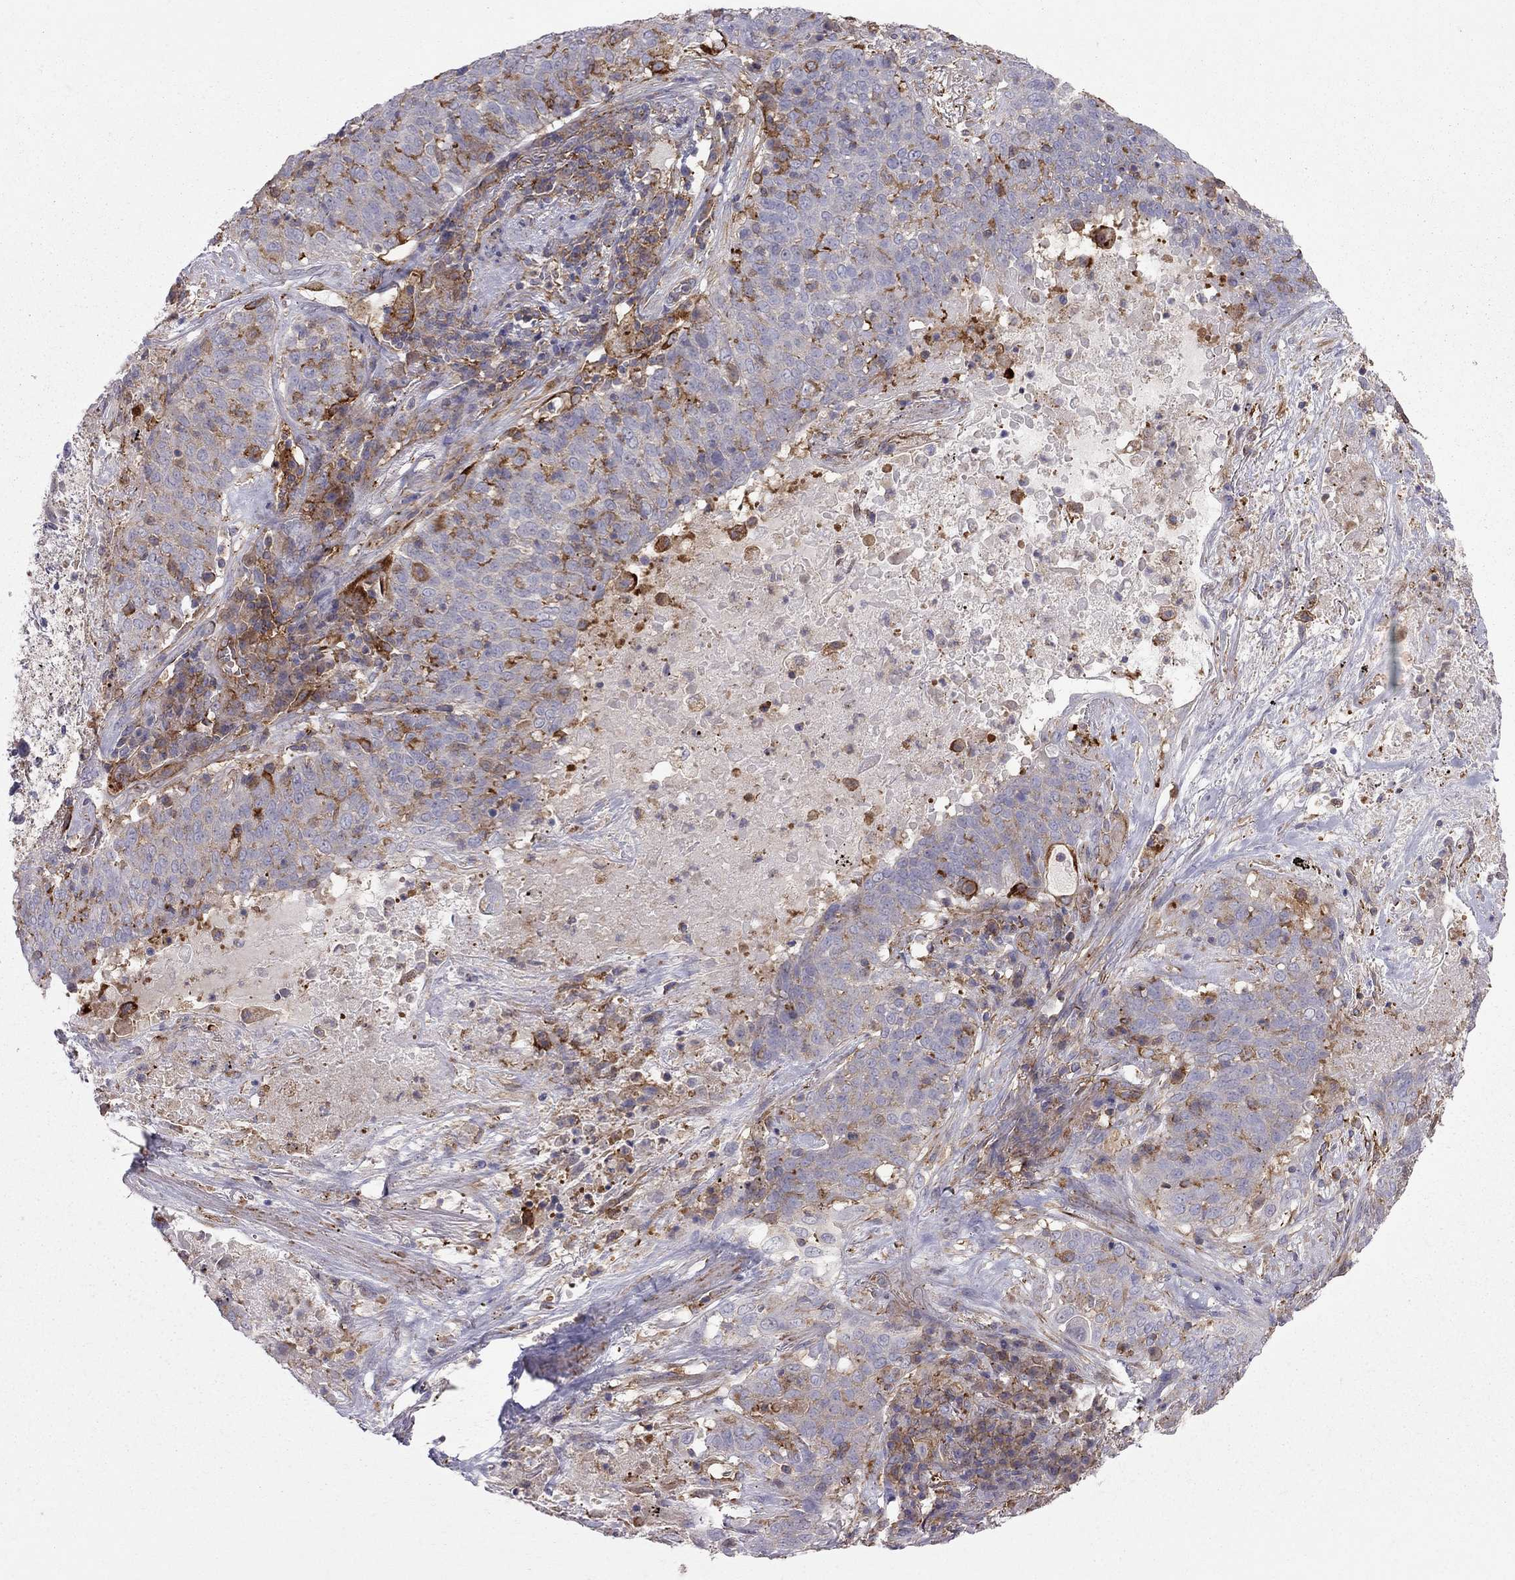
{"staining": {"intensity": "strong", "quantity": "<25%", "location": "cytoplasmic/membranous"}, "tissue": "lung cancer", "cell_type": "Tumor cells", "image_type": "cancer", "snomed": [{"axis": "morphology", "description": "Squamous cell carcinoma, NOS"}, {"axis": "topography", "description": "Lung"}], "caption": "DAB (3,3'-diaminobenzidine) immunohistochemical staining of squamous cell carcinoma (lung) demonstrates strong cytoplasmic/membranous protein expression in approximately <25% of tumor cells.", "gene": "EIF4E3", "patient": {"sex": "male", "age": 82}}